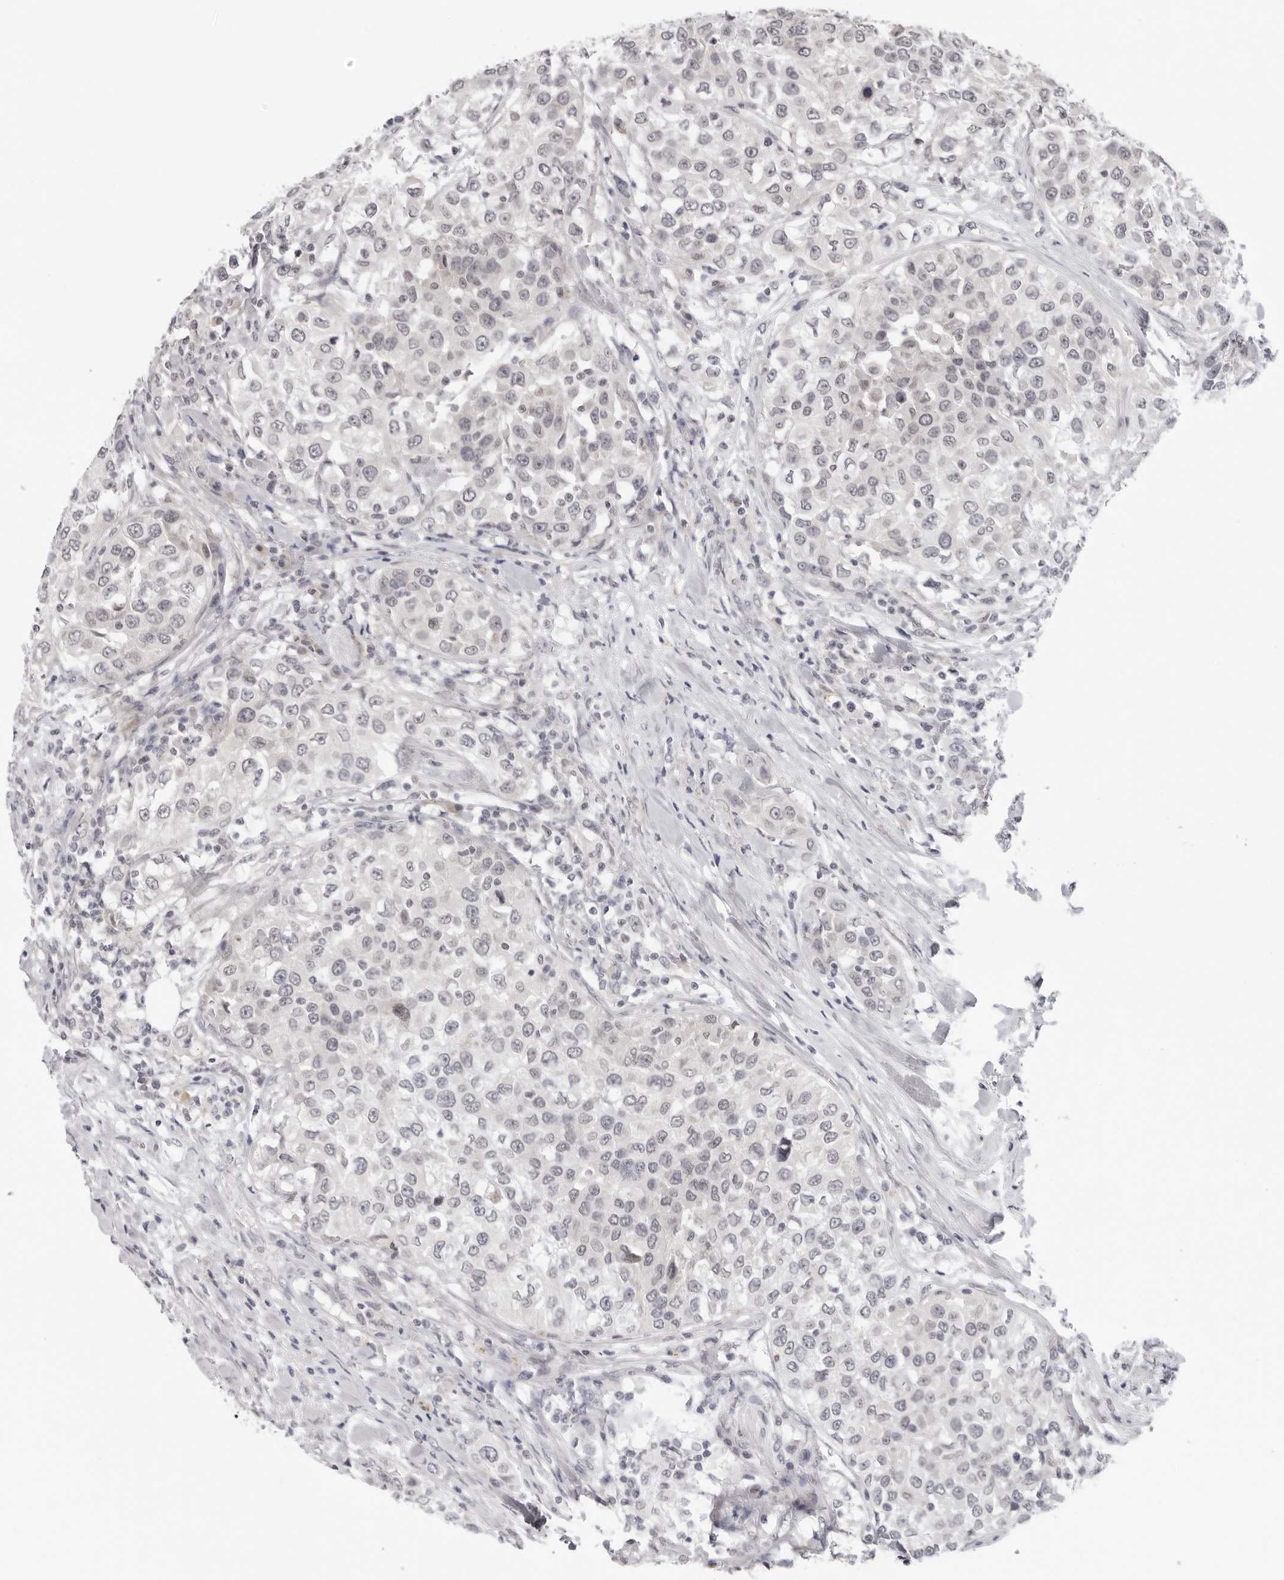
{"staining": {"intensity": "negative", "quantity": "none", "location": "none"}, "tissue": "urothelial cancer", "cell_type": "Tumor cells", "image_type": "cancer", "snomed": [{"axis": "morphology", "description": "Urothelial carcinoma, High grade"}, {"axis": "topography", "description": "Urinary bladder"}], "caption": "IHC photomicrograph of human high-grade urothelial carcinoma stained for a protein (brown), which reveals no positivity in tumor cells.", "gene": "PRUNE1", "patient": {"sex": "female", "age": 80}}